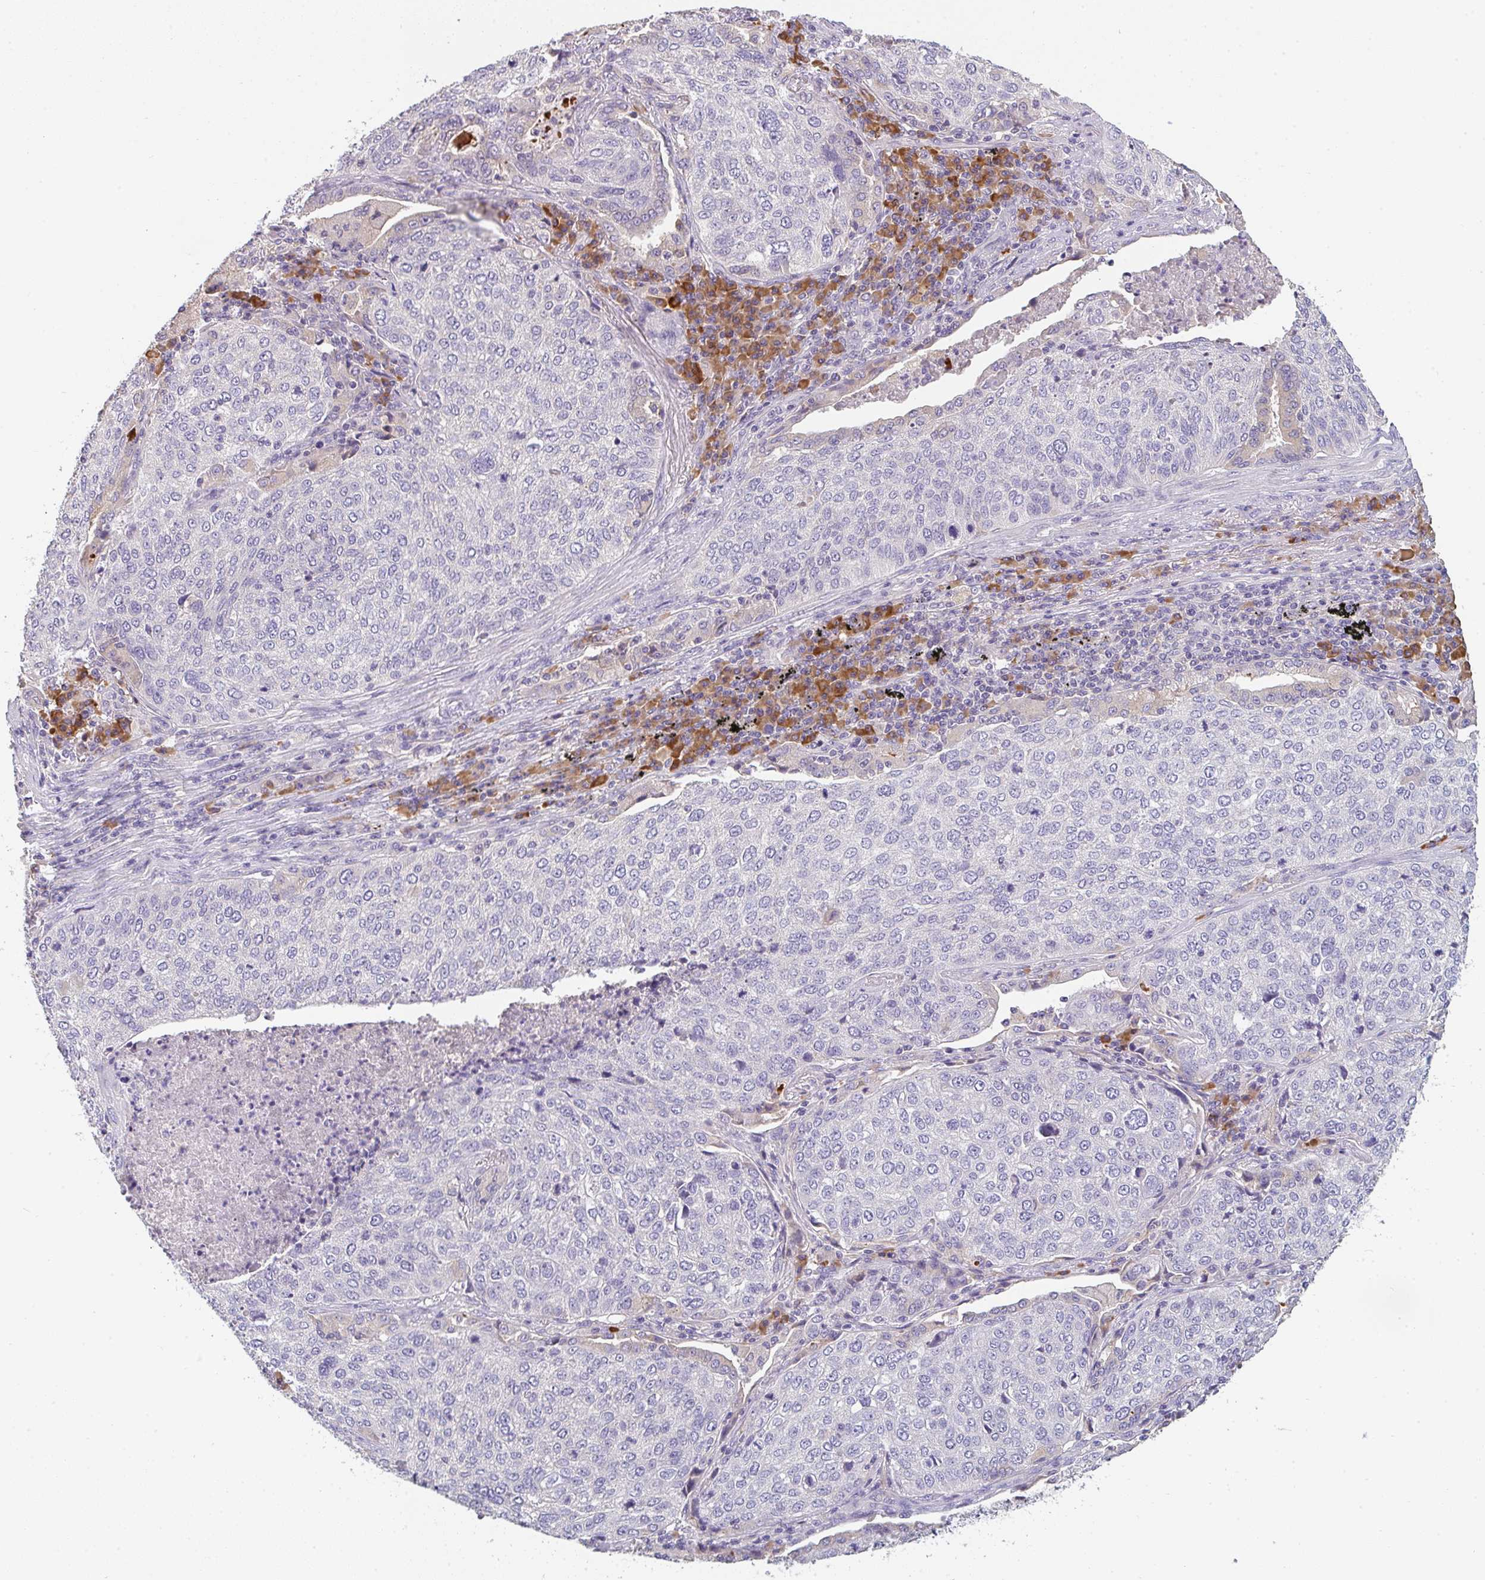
{"staining": {"intensity": "negative", "quantity": "none", "location": "none"}, "tissue": "lung cancer", "cell_type": "Tumor cells", "image_type": "cancer", "snomed": [{"axis": "morphology", "description": "Squamous cell carcinoma, NOS"}, {"axis": "topography", "description": "Lung"}], "caption": "This micrograph is of lung cancer stained with immunohistochemistry (IHC) to label a protein in brown with the nuclei are counter-stained blue. There is no positivity in tumor cells.", "gene": "ZNF215", "patient": {"sex": "male", "age": 63}}